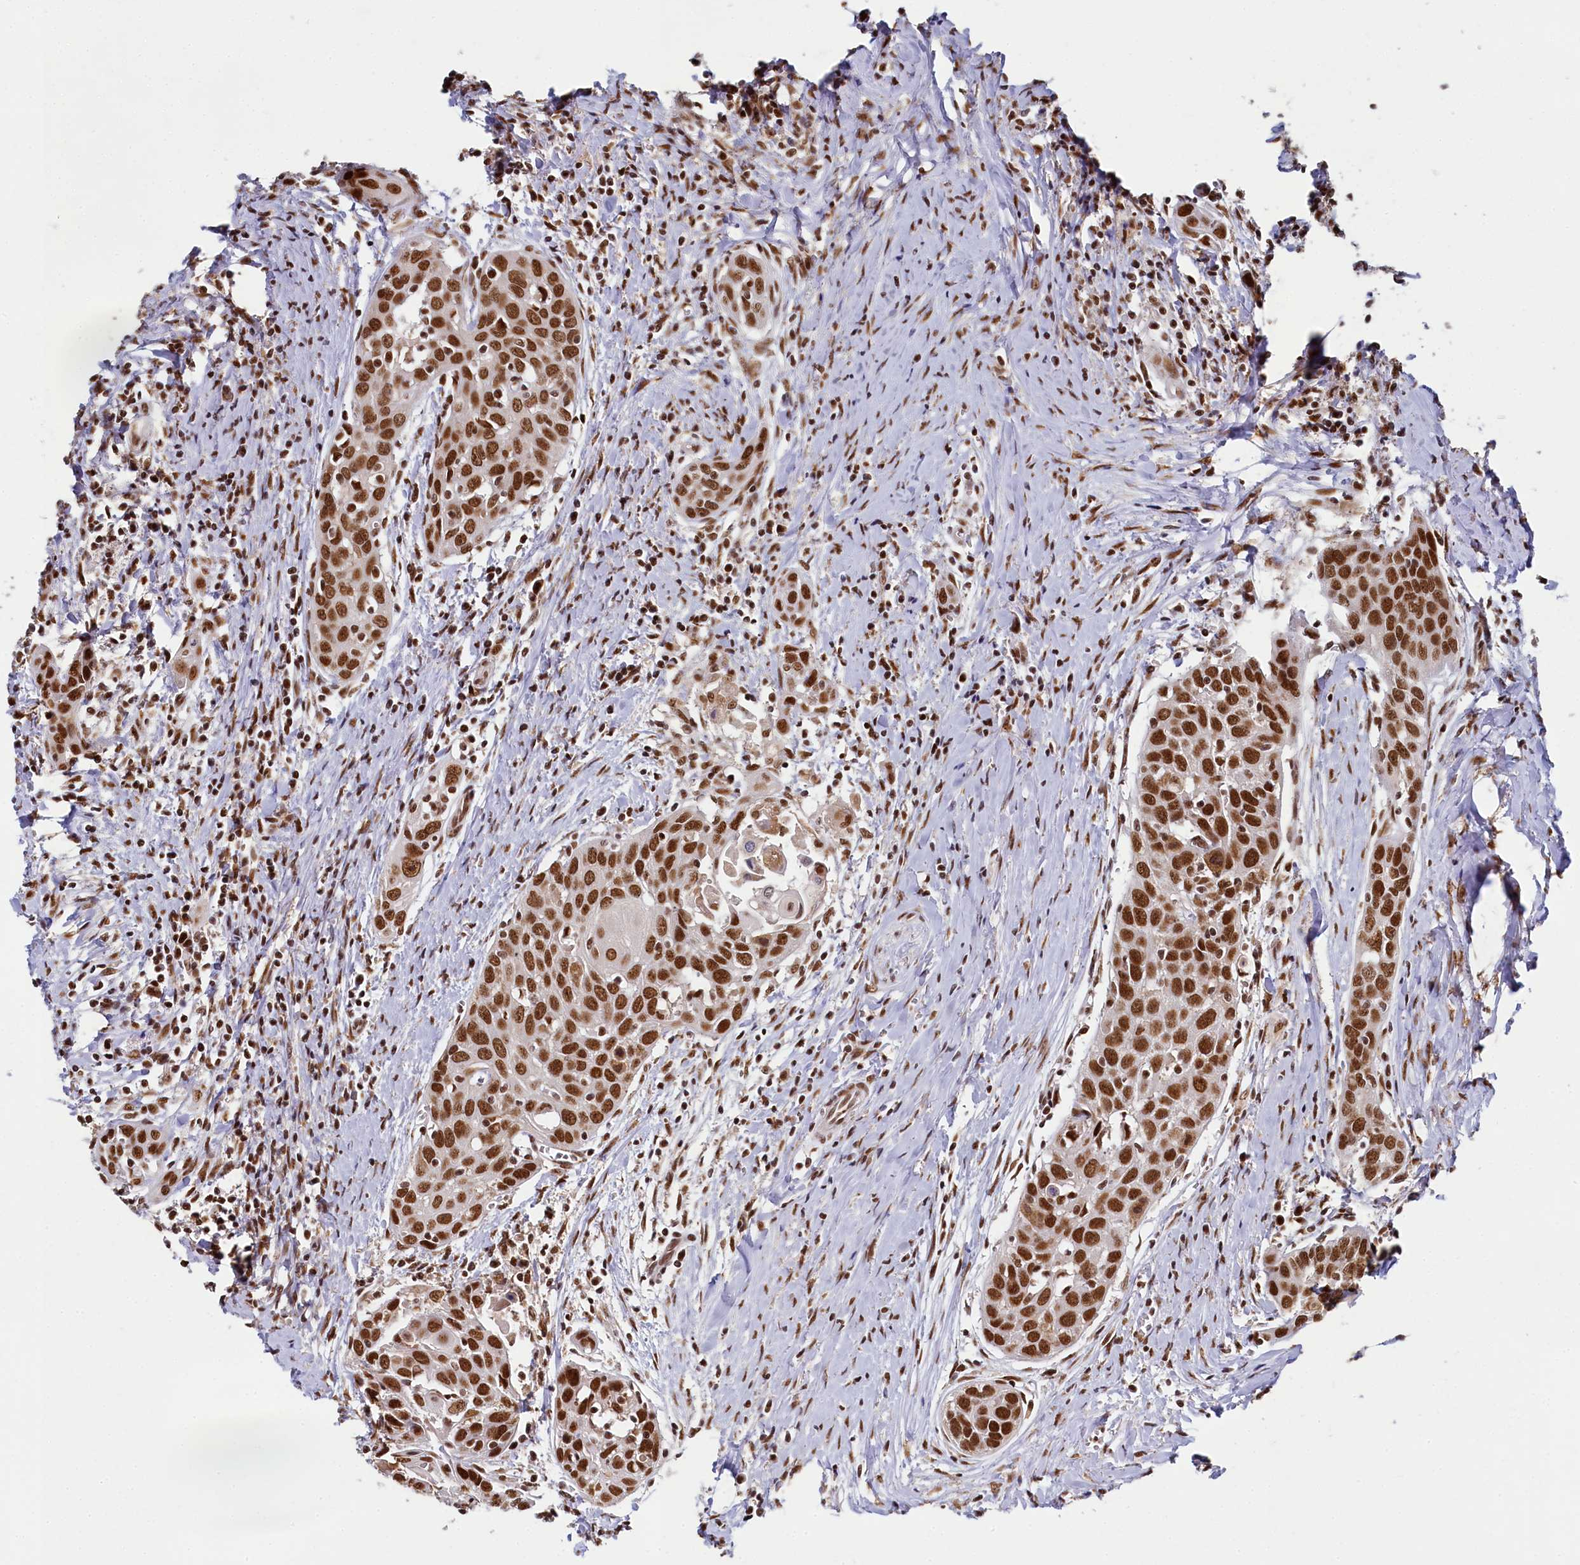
{"staining": {"intensity": "strong", "quantity": ">75%", "location": "nuclear"}, "tissue": "head and neck cancer", "cell_type": "Tumor cells", "image_type": "cancer", "snomed": [{"axis": "morphology", "description": "Squamous cell carcinoma, NOS"}, {"axis": "topography", "description": "Oral tissue"}, {"axis": "topography", "description": "Head-Neck"}], "caption": "Immunohistochemical staining of squamous cell carcinoma (head and neck) exhibits high levels of strong nuclear staining in about >75% of tumor cells. The protein is stained brown, and the nuclei are stained in blue (DAB (3,3'-diaminobenzidine) IHC with brightfield microscopy, high magnification).", "gene": "PPHLN1", "patient": {"sex": "female", "age": 50}}